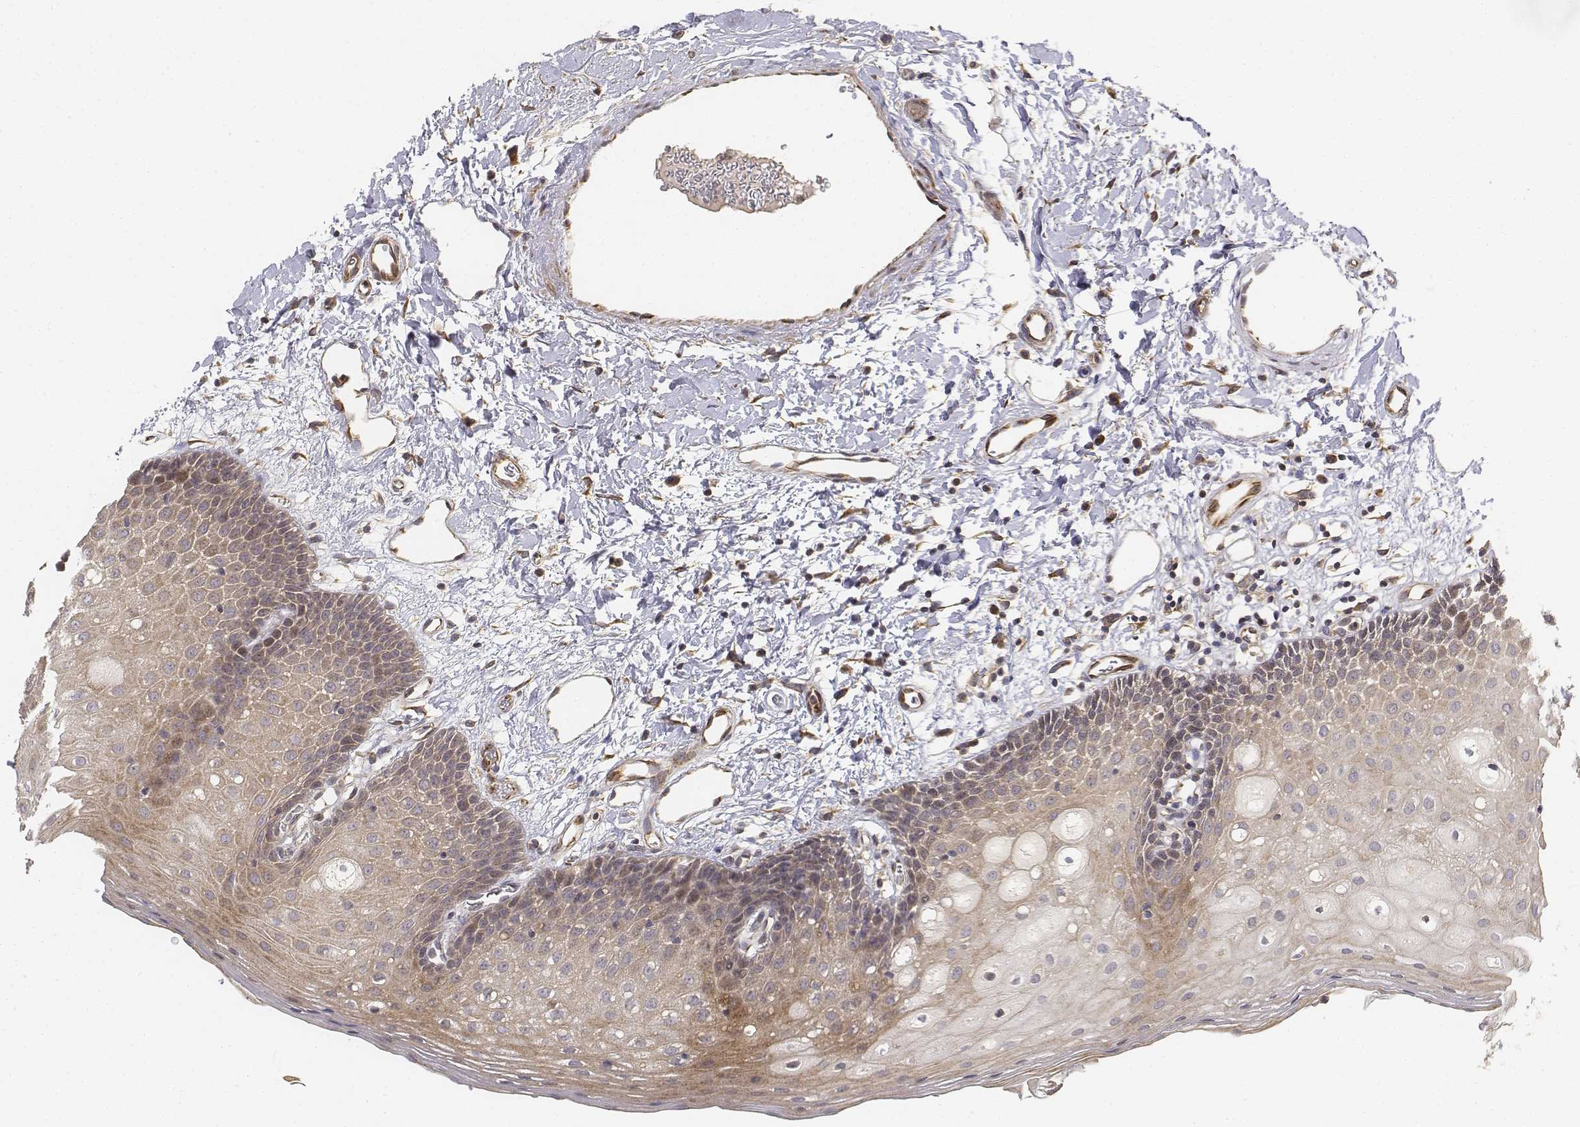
{"staining": {"intensity": "weak", "quantity": "25%-75%", "location": "cytoplasmic/membranous"}, "tissue": "oral mucosa", "cell_type": "Squamous epithelial cells", "image_type": "normal", "snomed": [{"axis": "morphology", "description": "Normal tissue, NOS"}, {"axis": "topography", "description": "Oral tissue"}], "caption": "The photomicrograph displays staining of unremarkable oral mucosa, revealing weak cytoplasmic/membranous protein positivity (brown color) within squamous epithelial cells.", "gene": "FBXO21", "patient": {"sex": "female", "age": 43}}